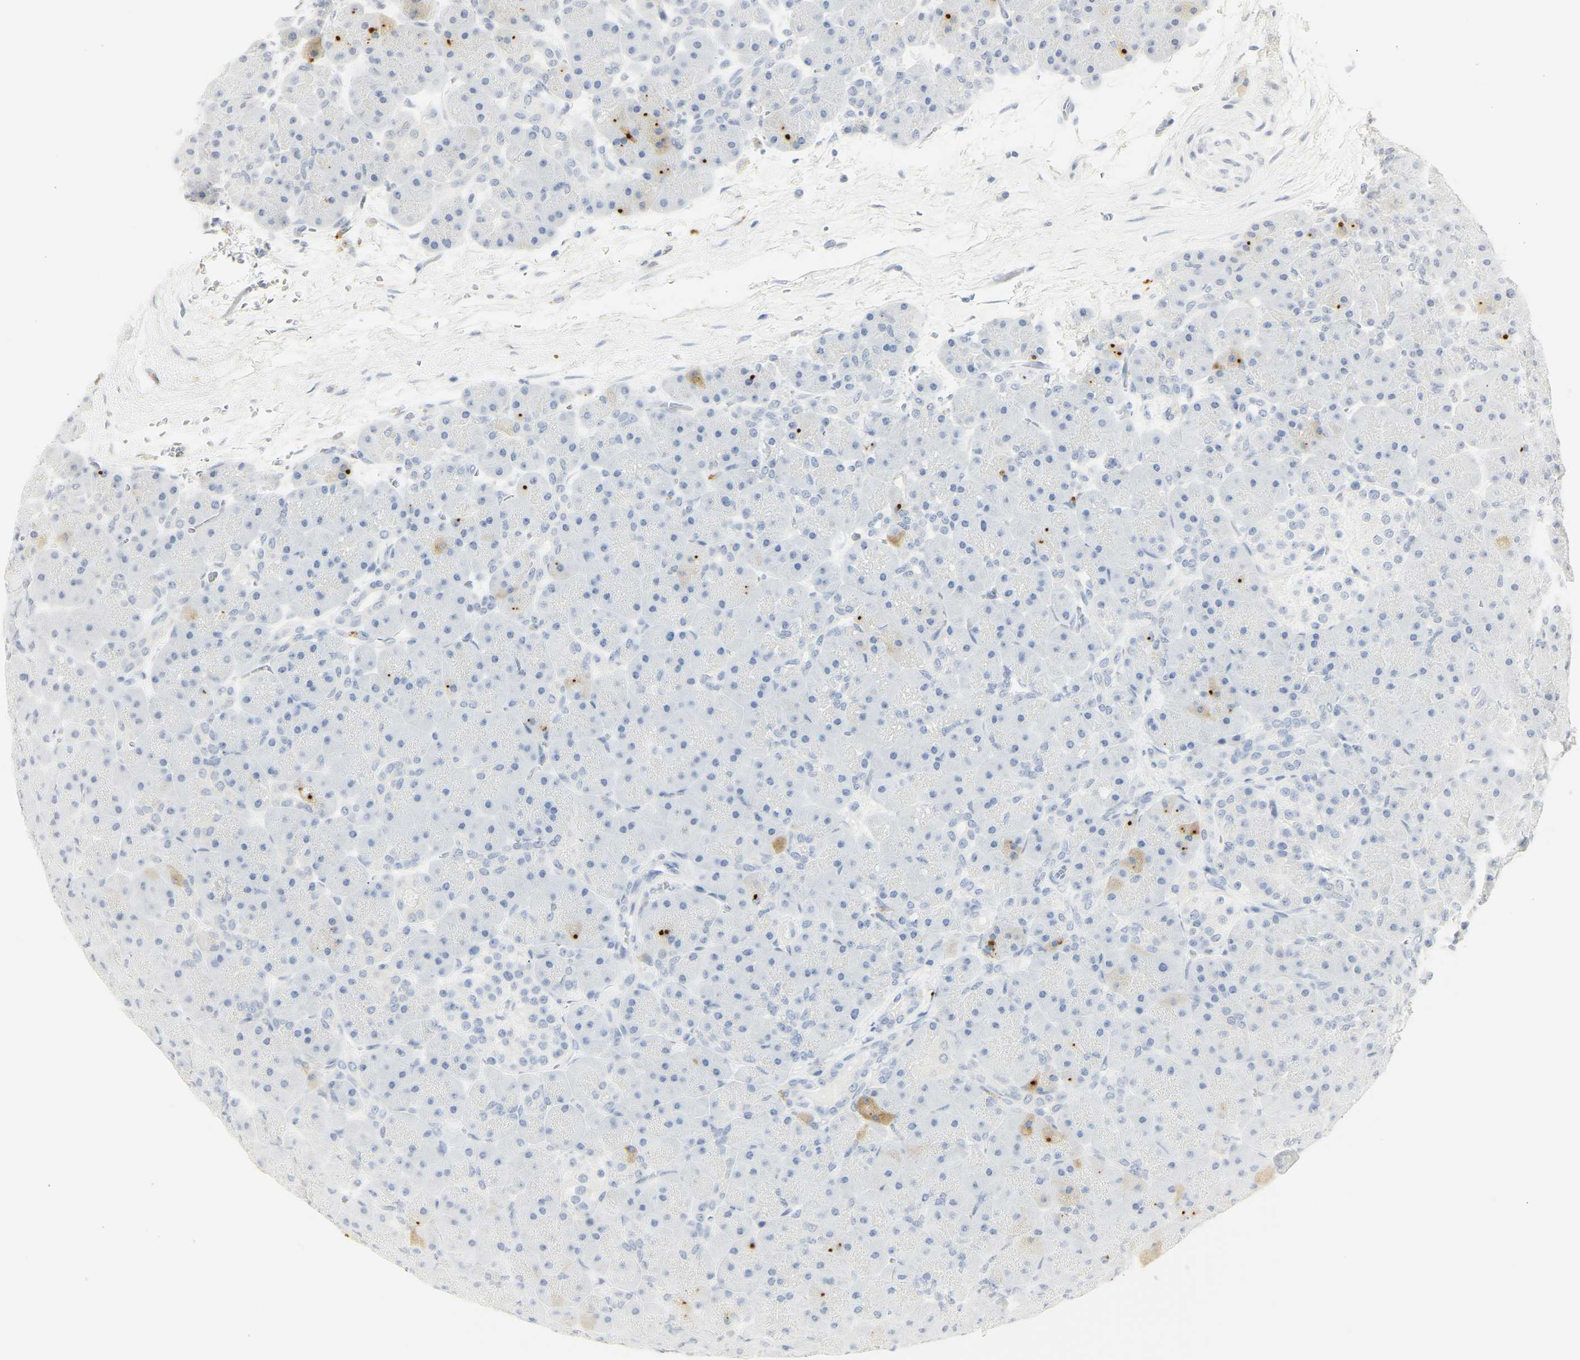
{"staining": {"intensity": "negative", "quantity": "none", "location": "none"}, "tissue": "pancreas", "cell_type": "Exocrine glandular cells", "image_type": "normal", "snomed": [{"axis": "morphology", "description": "Normal tissue, NOS"}, {"axis": "topography", "description": "Pancreas"}], "caption": "The micrograph shows no significant staining in exocrine glandular cells of pancreas. Nuclei are stained in blue.", "gene": "MPO", "patient": {"sex": "male", "age": 66}}